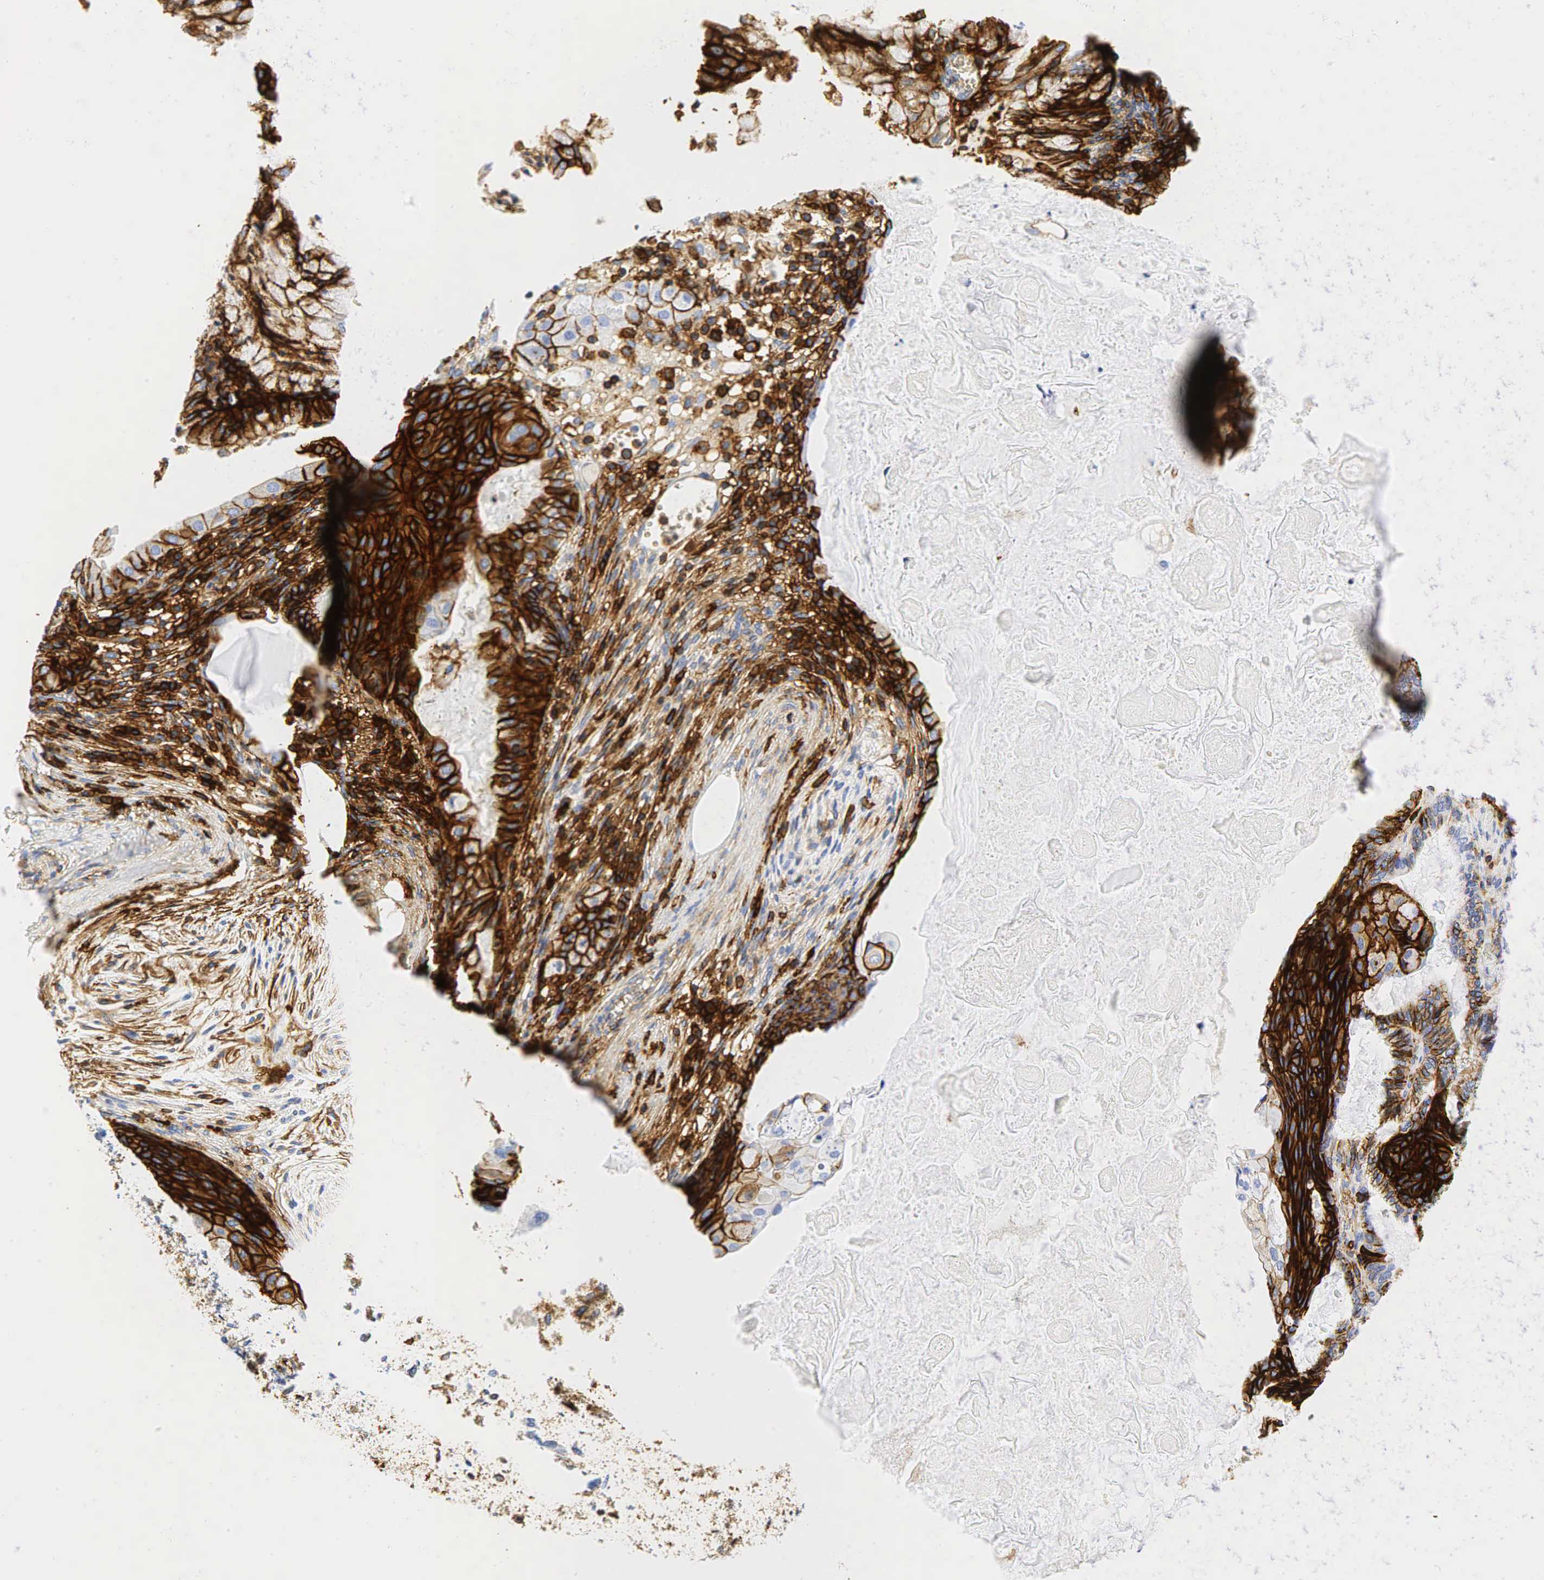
{"staining": {"intensity": "moderate", "quantity": ">75%", "location": "cytoplasmic/membranous"}, "tissue": "endometrial cancer", "cell_type": "Tumor cells", "image_type": "cancer", "snomed": [{"axis": "morphology", "description": "Adenocarcinoma, NOS"}, {"axis": "topography", "description": "Endometrium"}], "caption": "Moderate cytoplasmic/membranous positivity for a protein is seen in about >75% of tumor cells of endometrial adenocarcinoma using immunohistochemistry.", "gene": "CD44", "patient": {"sex": "female", "age": 79}}